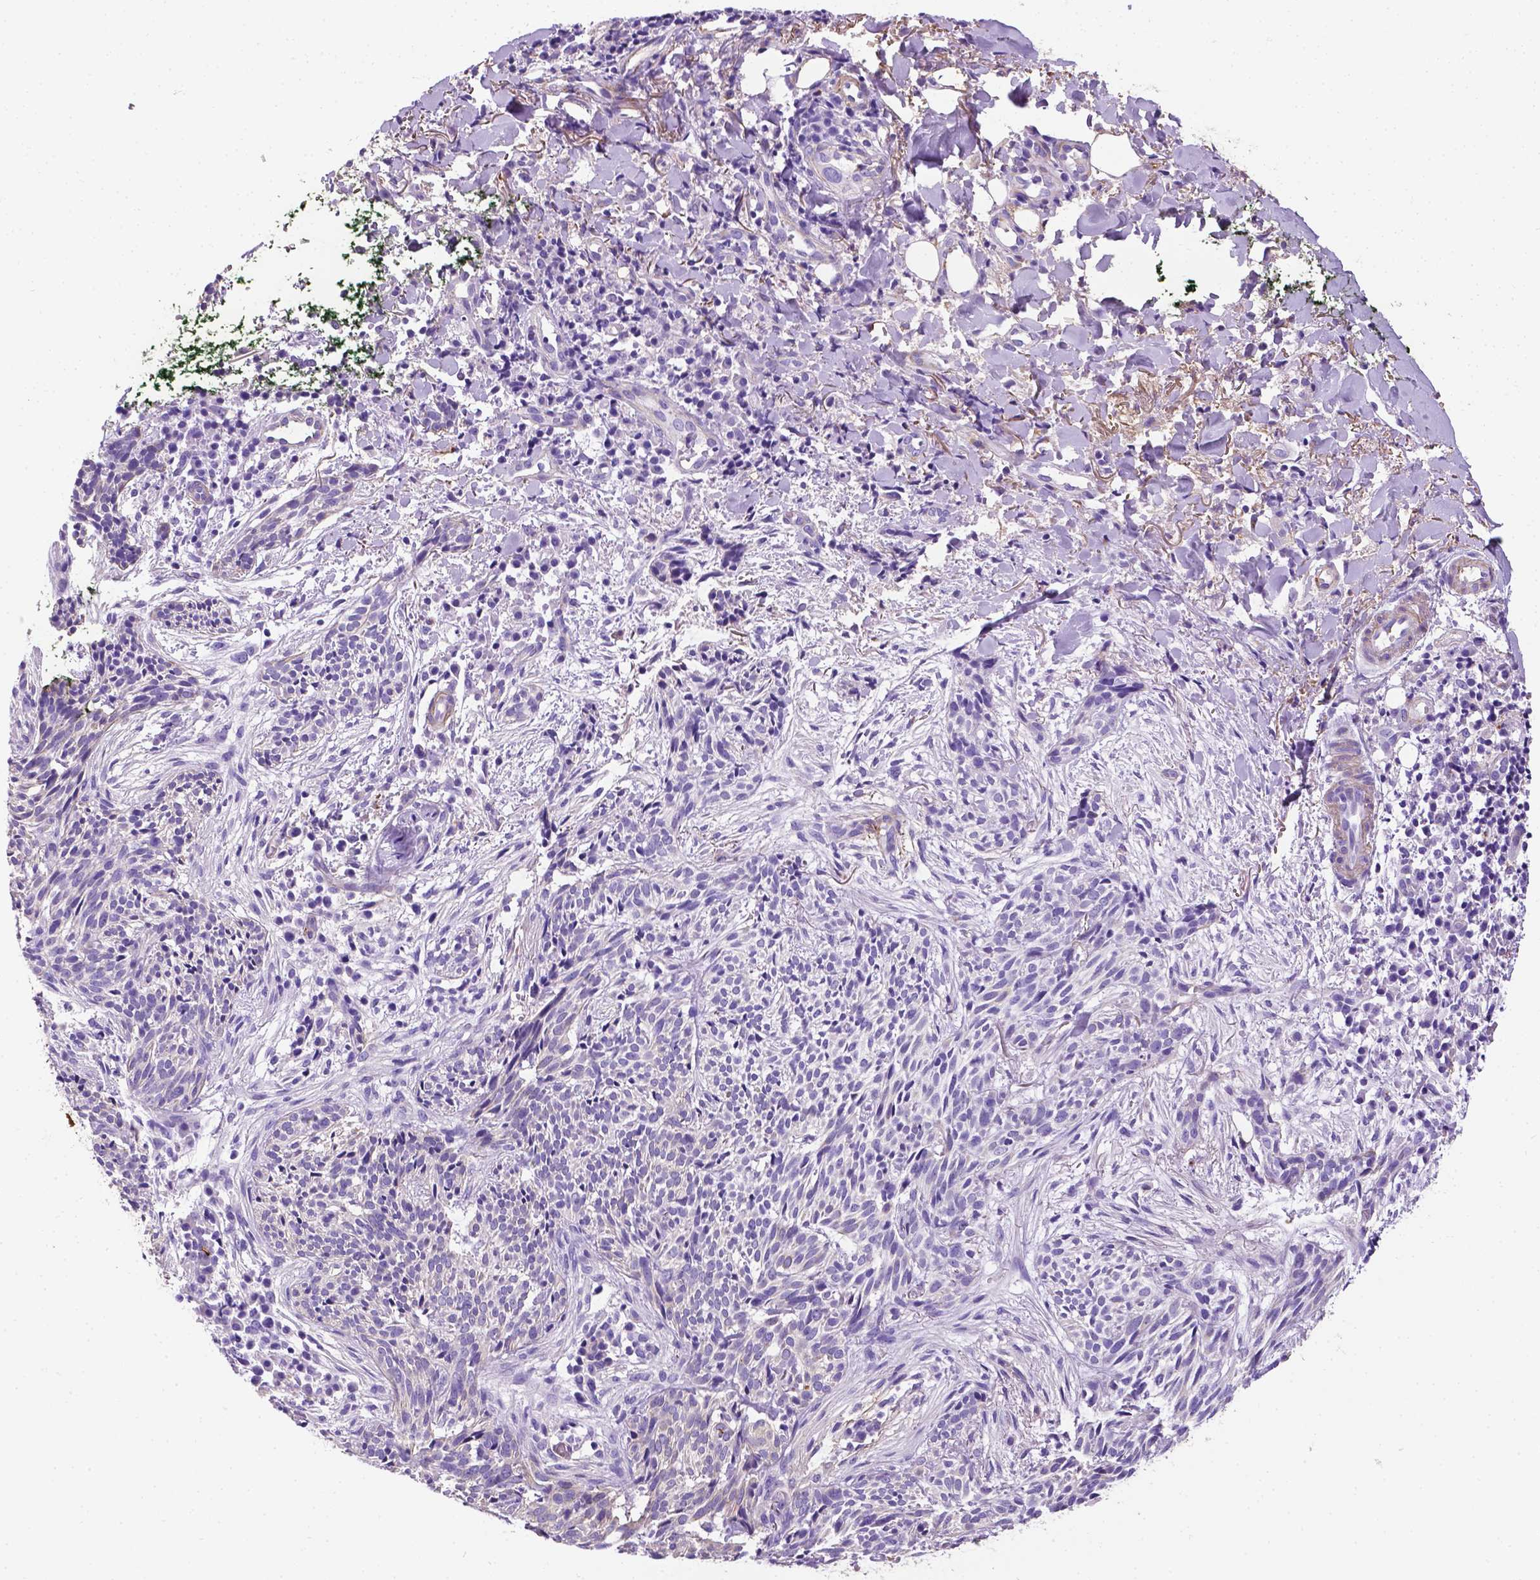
{"staining": {"intensity": "negative", "quantity": "none", "location": "none"}, "tissue": "skin cancer", "cell_type": "Tumor cells", "image_type": "cancer", "snomed": [{"axis": "morphology", "description": "Basal cell carcinoma"}, {"axis": "topography", "description": "Skin"}], "caption": "This is a photomicrograph of immunohistochemistry (IHC) staining of basal cell carcinoma (skin), which shows no expression in tumor cells. Brightfield microscopy of immunohistochemistry (IHC) stained with DAB (3,3'-diaminobenzidine) (brown) and hematoxylin (blue), captured at high magnification.", "gene": "APOE", "patient": {"sex": "male", "age": 71}}